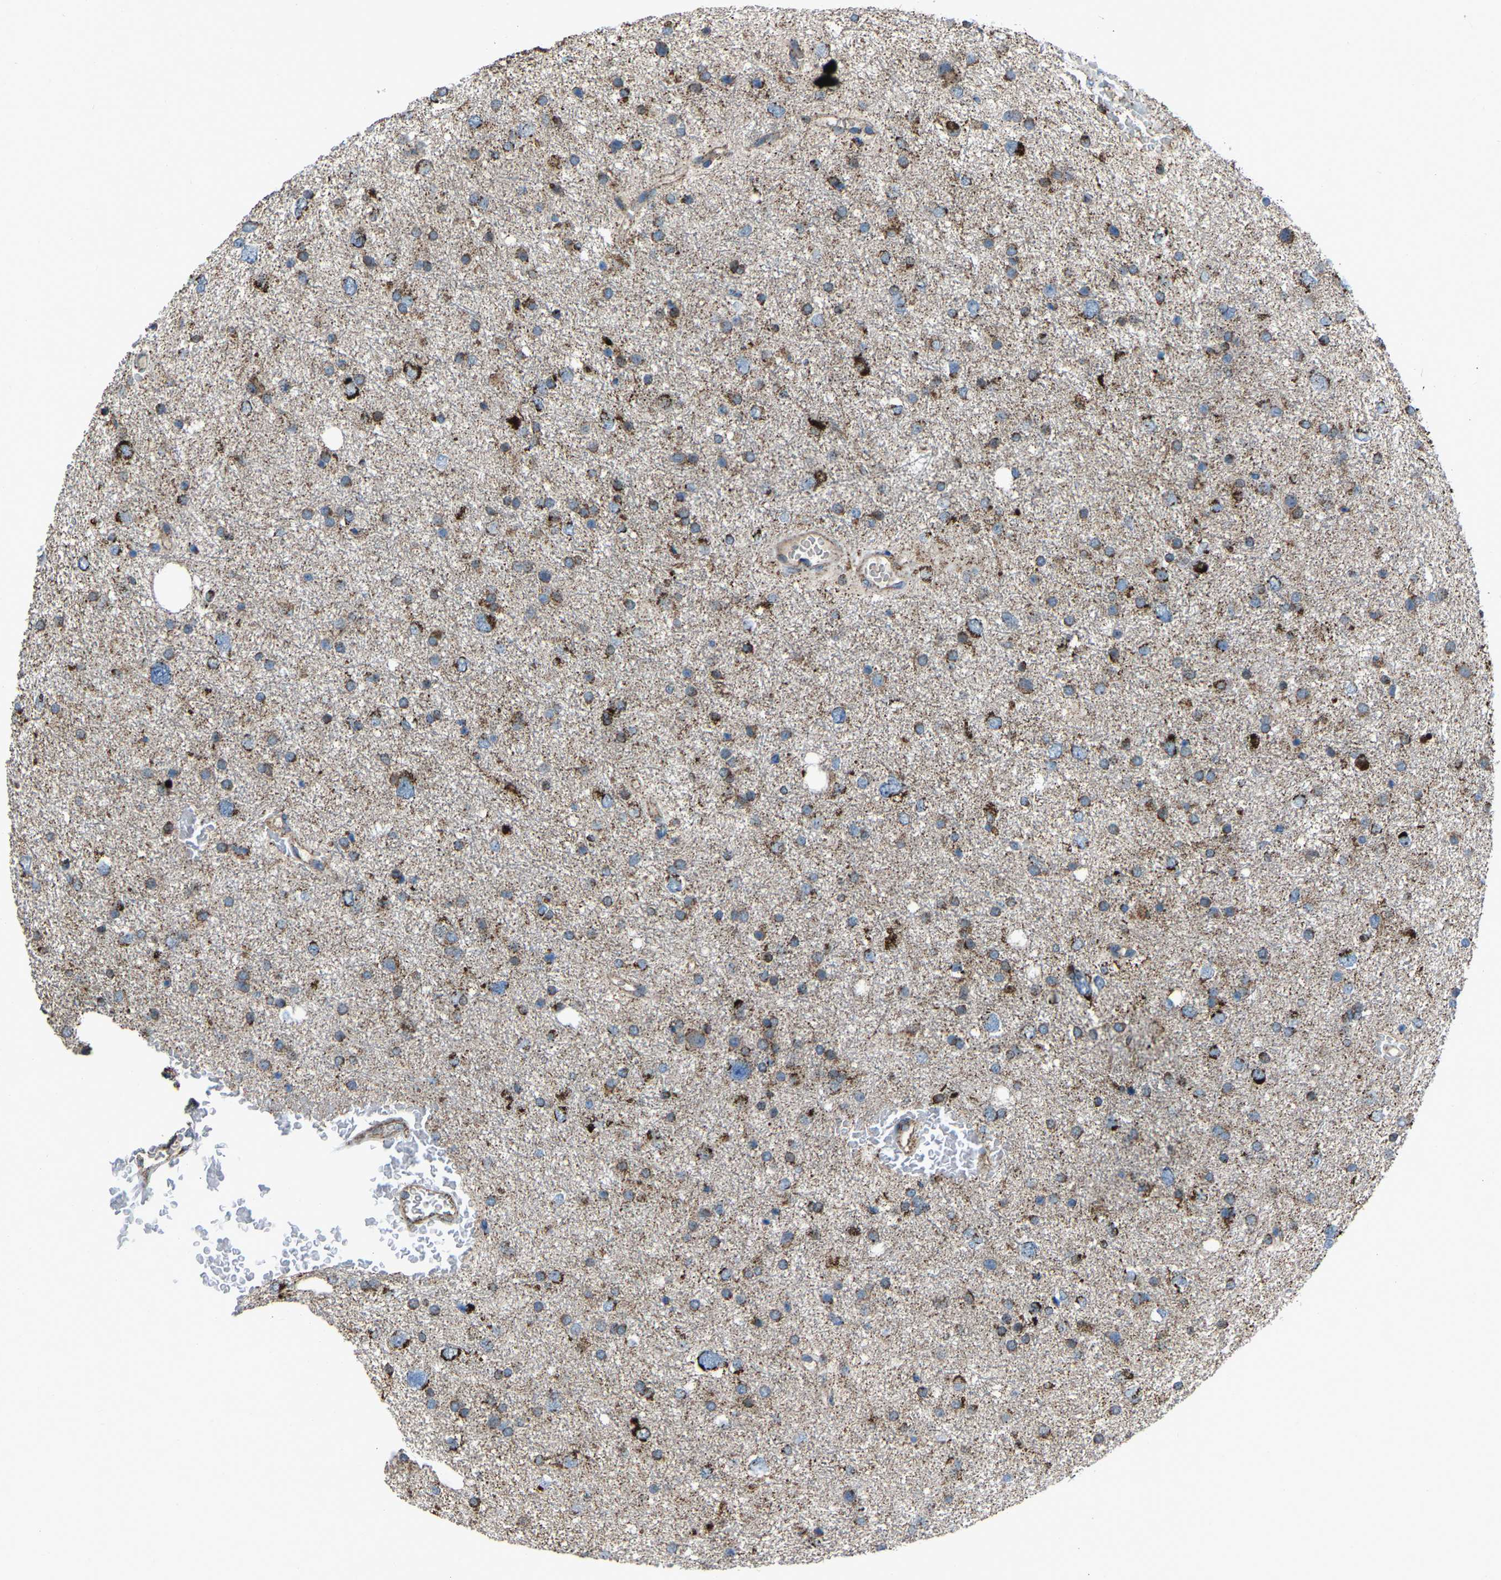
{"staining": {"intensity": "strong", "quantity": "25%-75%", "location": "cytoplasmic/membranous"}, "tissue": "glioma", "cell_type": "Tumor cells", "image_type": "cancer", "snomed": [{"axis": "morphology", "description": "Glioma, malignant, Low grade"}, {"axis": "topography", "description": "Brain"}], "caption": "A high amount of strong cytoplasmic/membranous staining is appreciated in approximately 25%-75% of tumor cells in malignant glioma (low-grade) tissue.", "gene": "AKR1A1", "patient": {"sex": "female", "age": 37}}